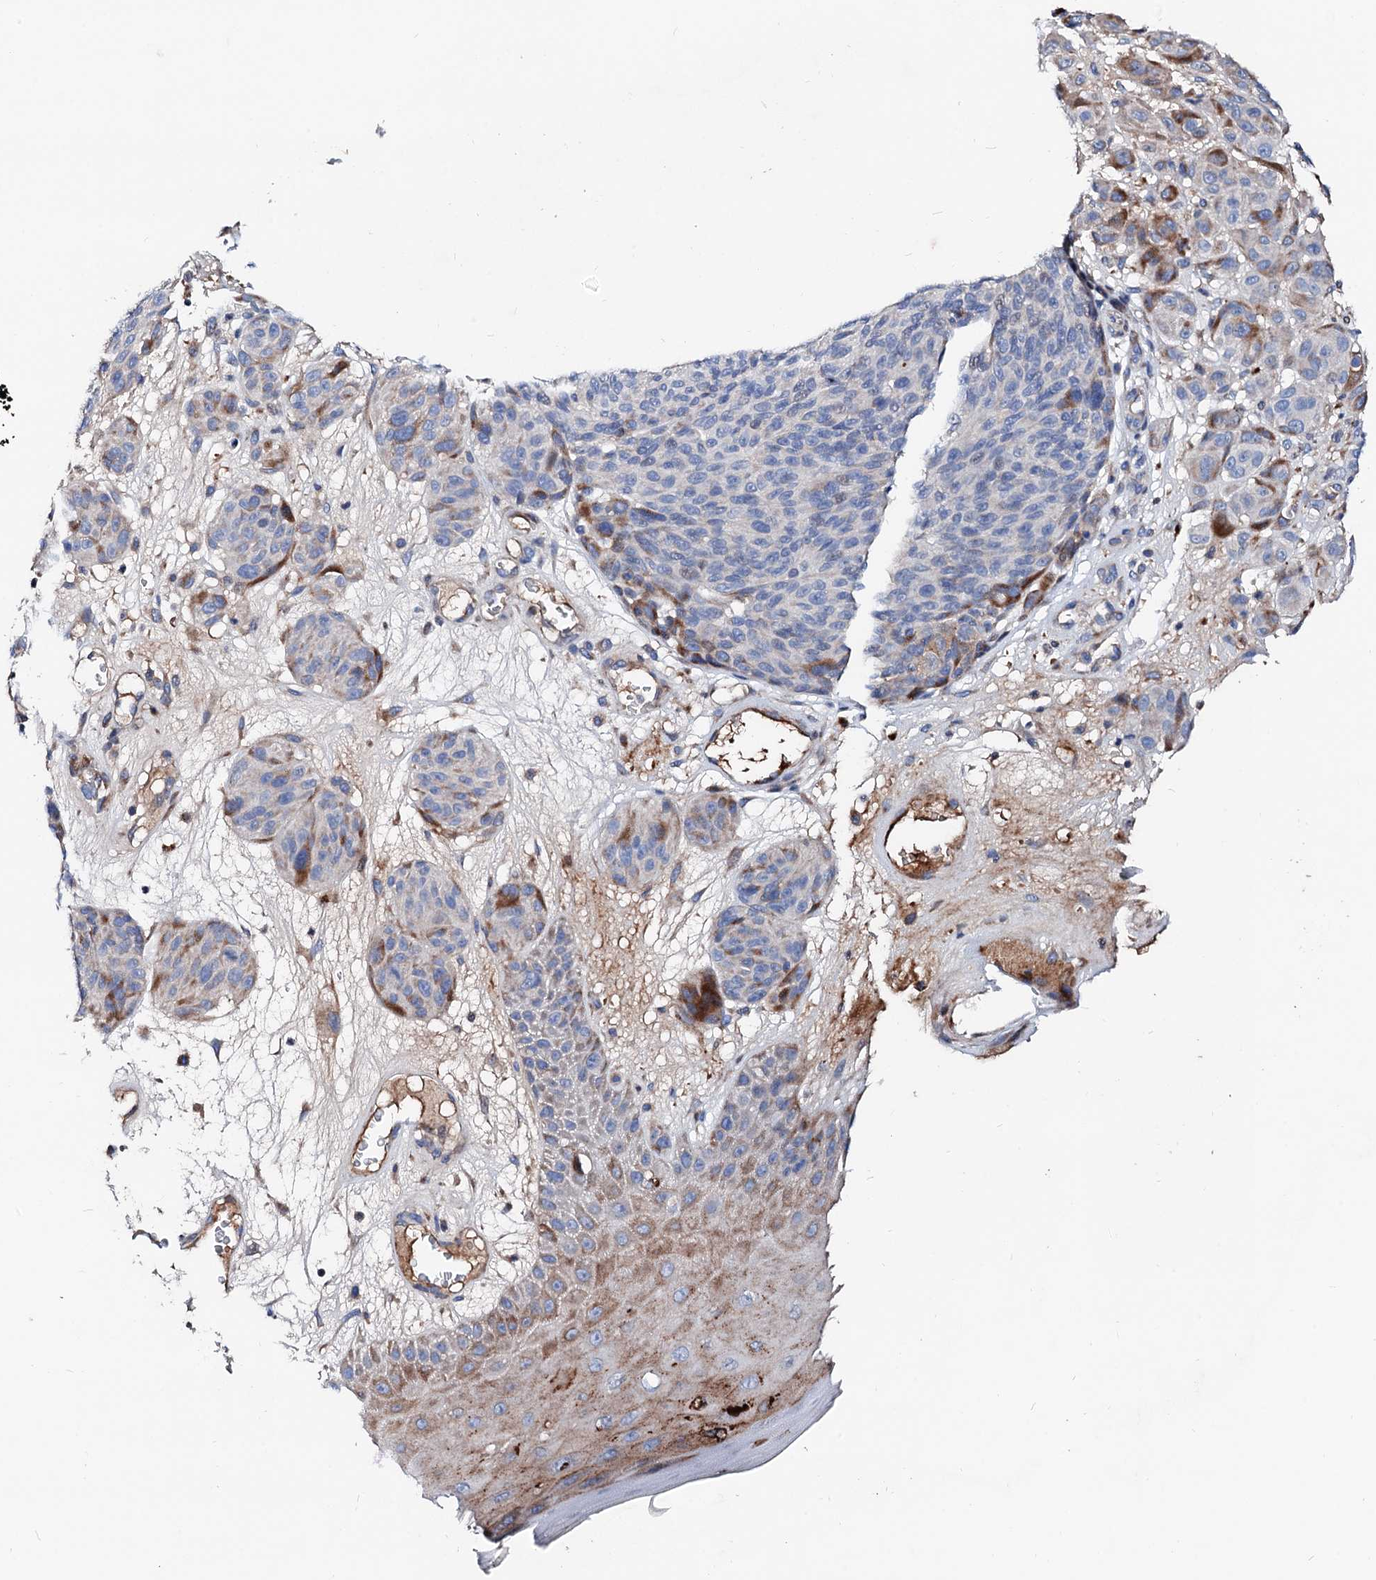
{"staining": {"intensity": "moderate", "quantity": "<25%", "location": "cytoplasmic/membranous"}, "tissue": "melanoma", "cell_type": "Tumor cells", "image_type": "cancer", "snomed": [{"axis": "morphology", "description": "Malignant melanoma, NOS"}, {"axis": "topography", "description": "Skin"}], "caption": "Moderate cytoplasmic/membranous positivity for a protein is appreciated in approximately <25% of tumor cells of malignant melanoma using IHC.", "gene": "SLC10A7", "patient": {"sex": "male", "age": 83}}